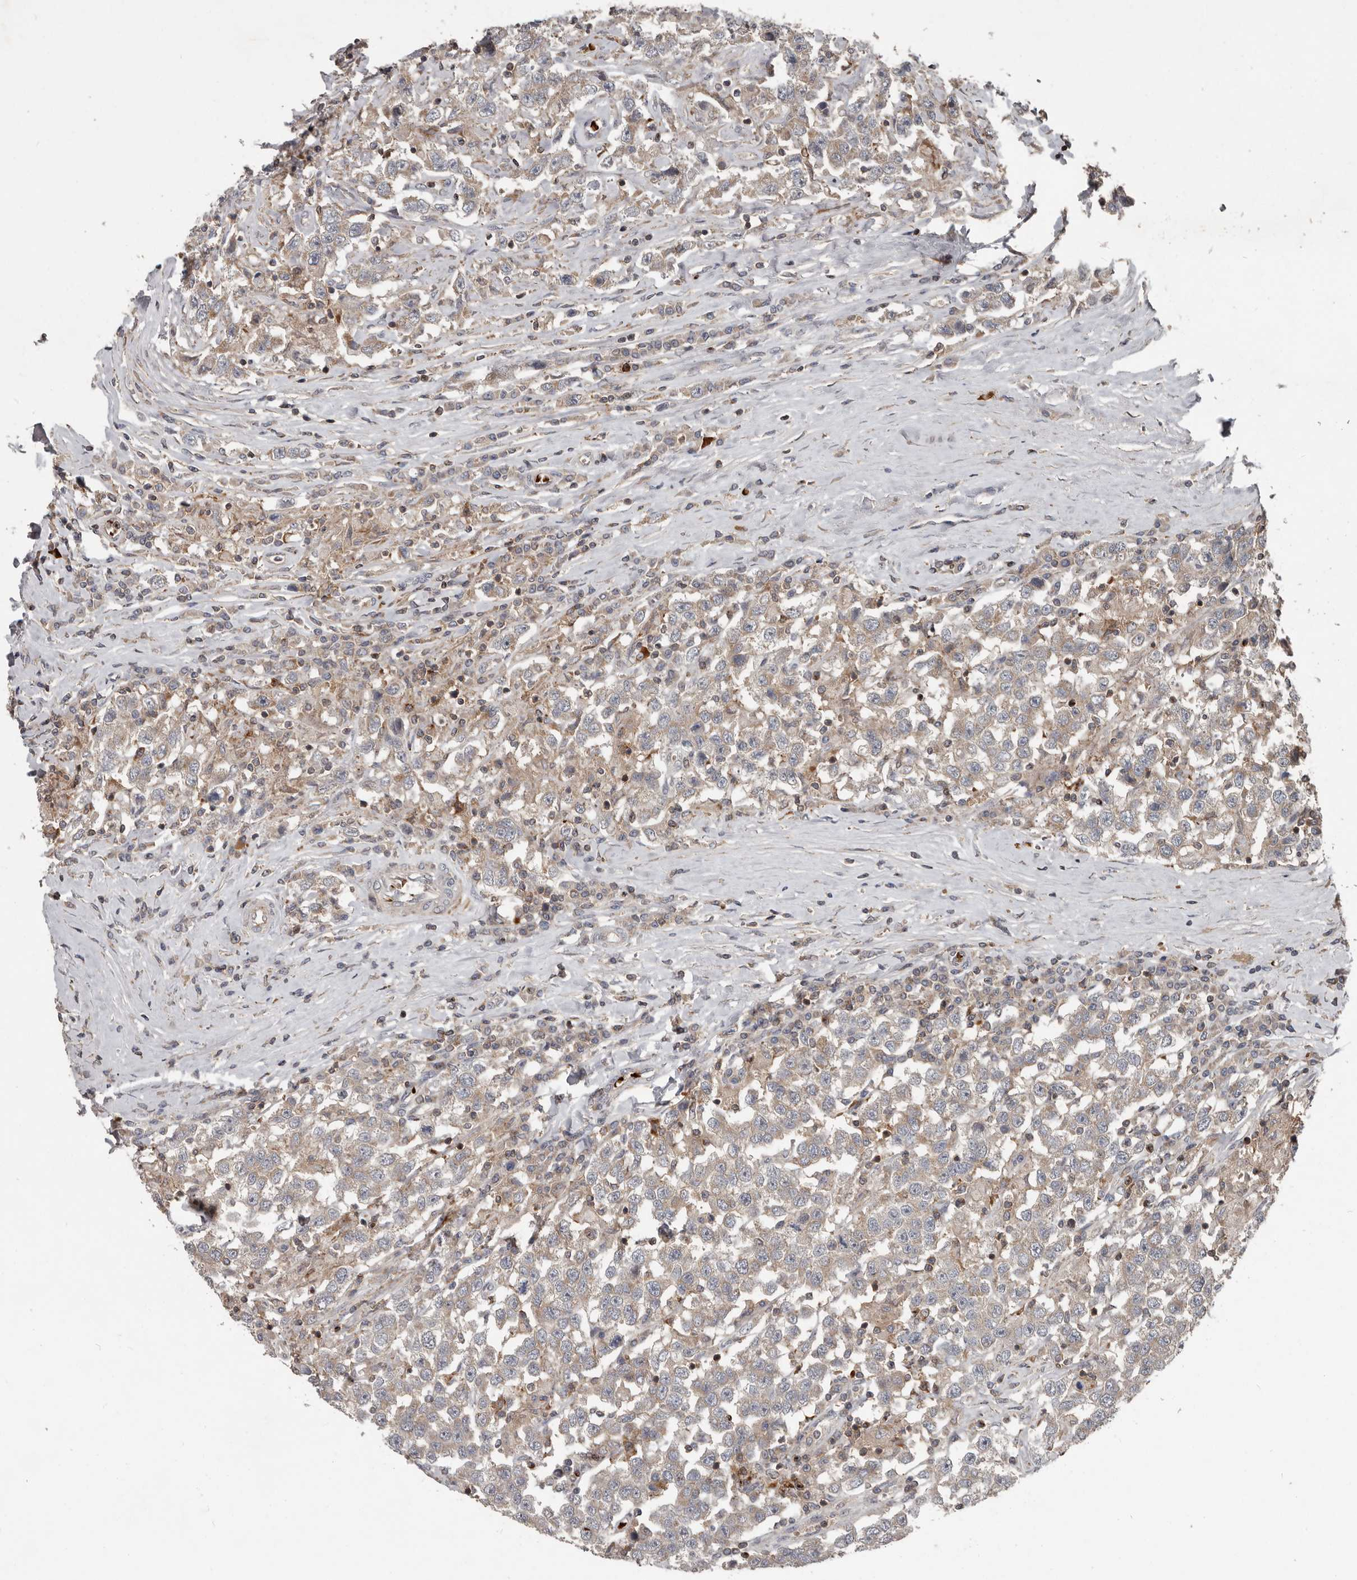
{"staining": {"intensity": "weak", "quantity": "25%-75%", "location": "cytoplasmic/membranous"}, "tissue": "testis cancer", "cell_type": "Tumor cells", "image_type": "cancer", "snomed": [{"axis": "morphology", "description": "Seminoma, NOS"}, {"axis": "topography", "description": "Testis"}], "caption": "Seminoma (testis) stained with a protein marker displays weak staining in tumor cells.", "gene": "FBXO31", "patient": {"sex": "male", "age": 41}}